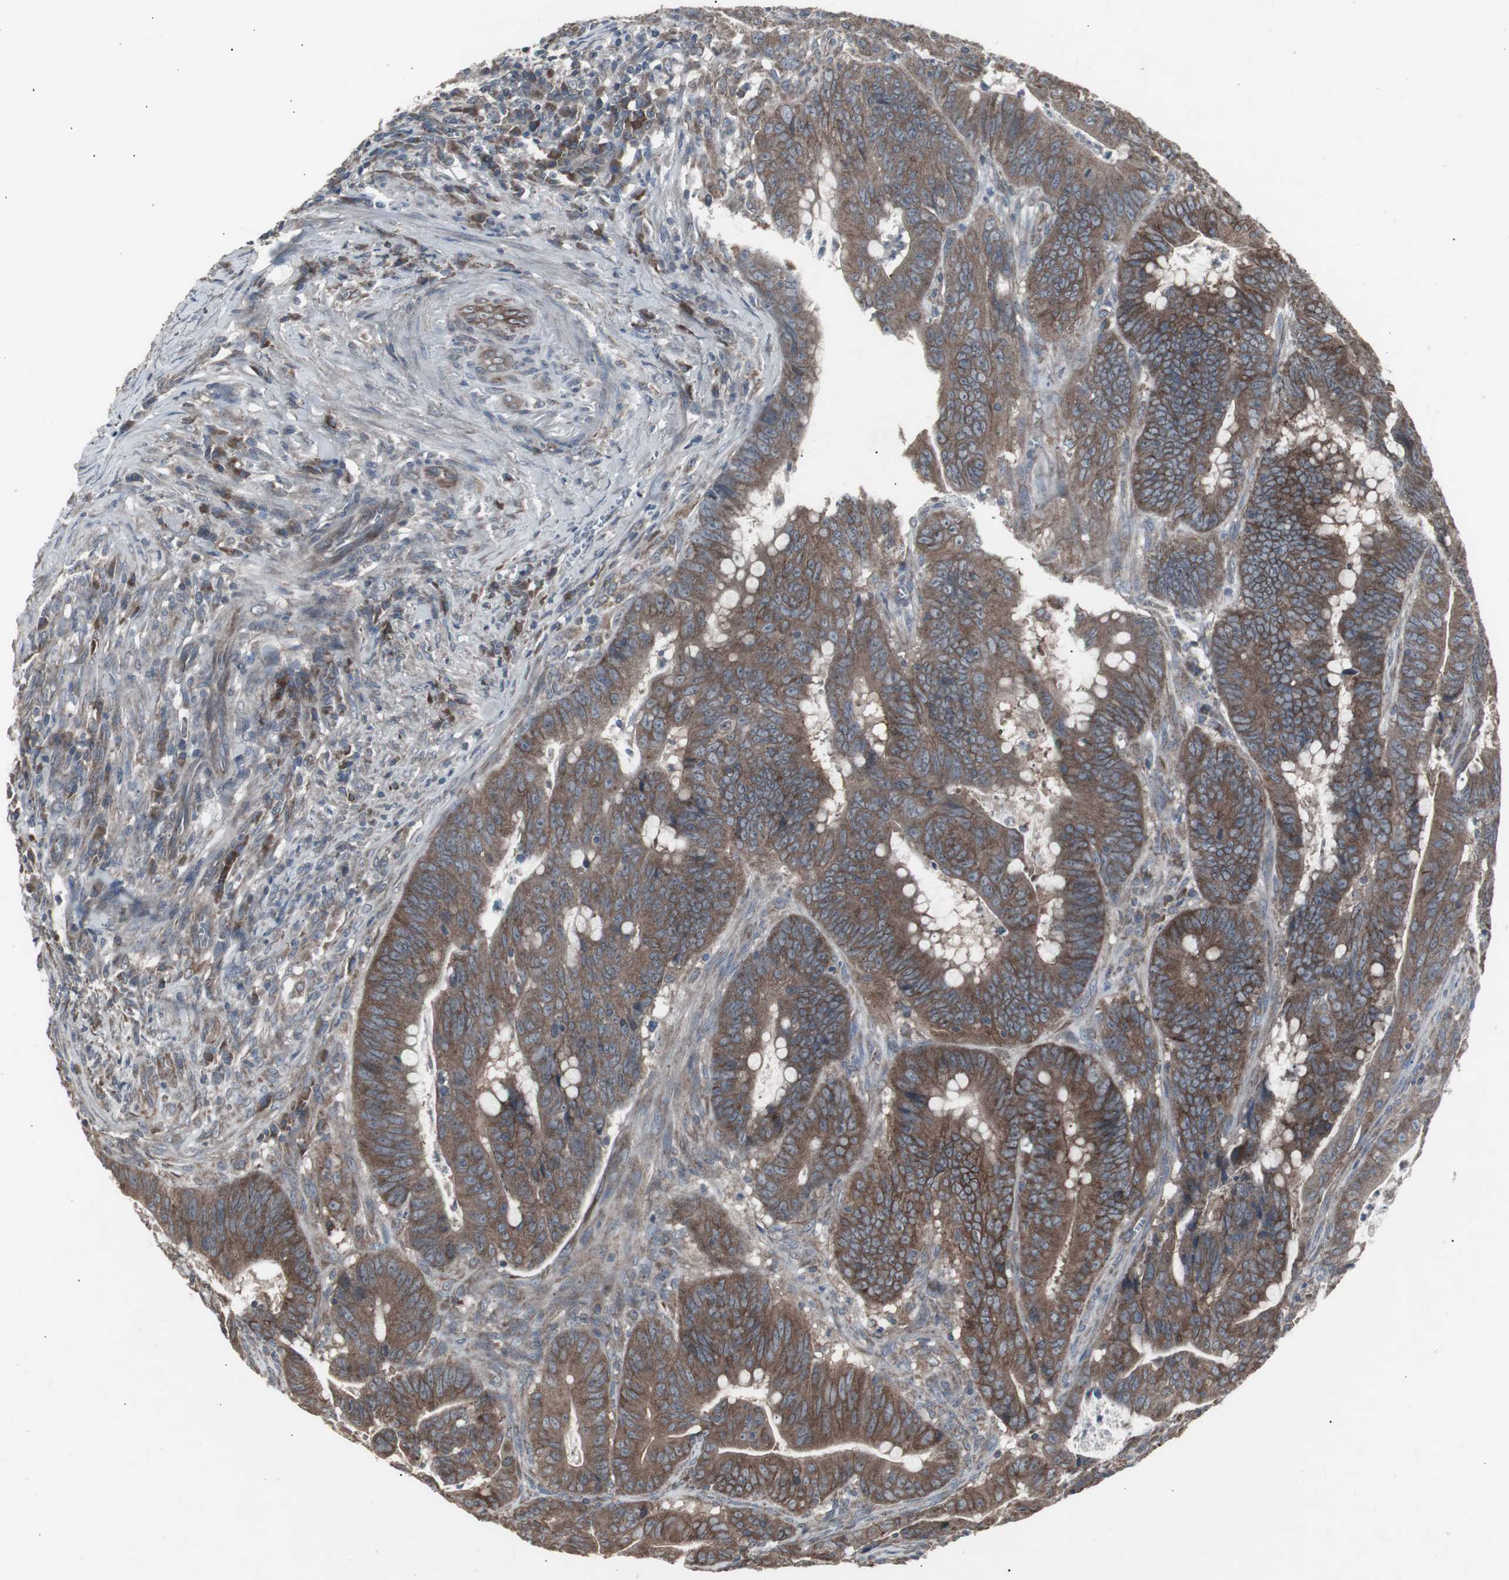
{"staining": {"intensity": "moderate", "quantity": ">75%", "location": "cytoplasmic/membranous"}, "tissue": "colorectal cancer", "cell_type": "Tumor cells", "image_type": "cancer", "snomed": [{"axis": "morphology", "description": "Adenocarcinoma, NOS"}, {"axis": "topography", "description": "Colon"}], "caption": "This is an image of IHC staining of colorectal adenocarcinoma, which shows moderate positivity in the cytoplasmic/membranous of tumor cells.", "gene": "SSTR2", "patient": {"sex": "male", "age": 45}}